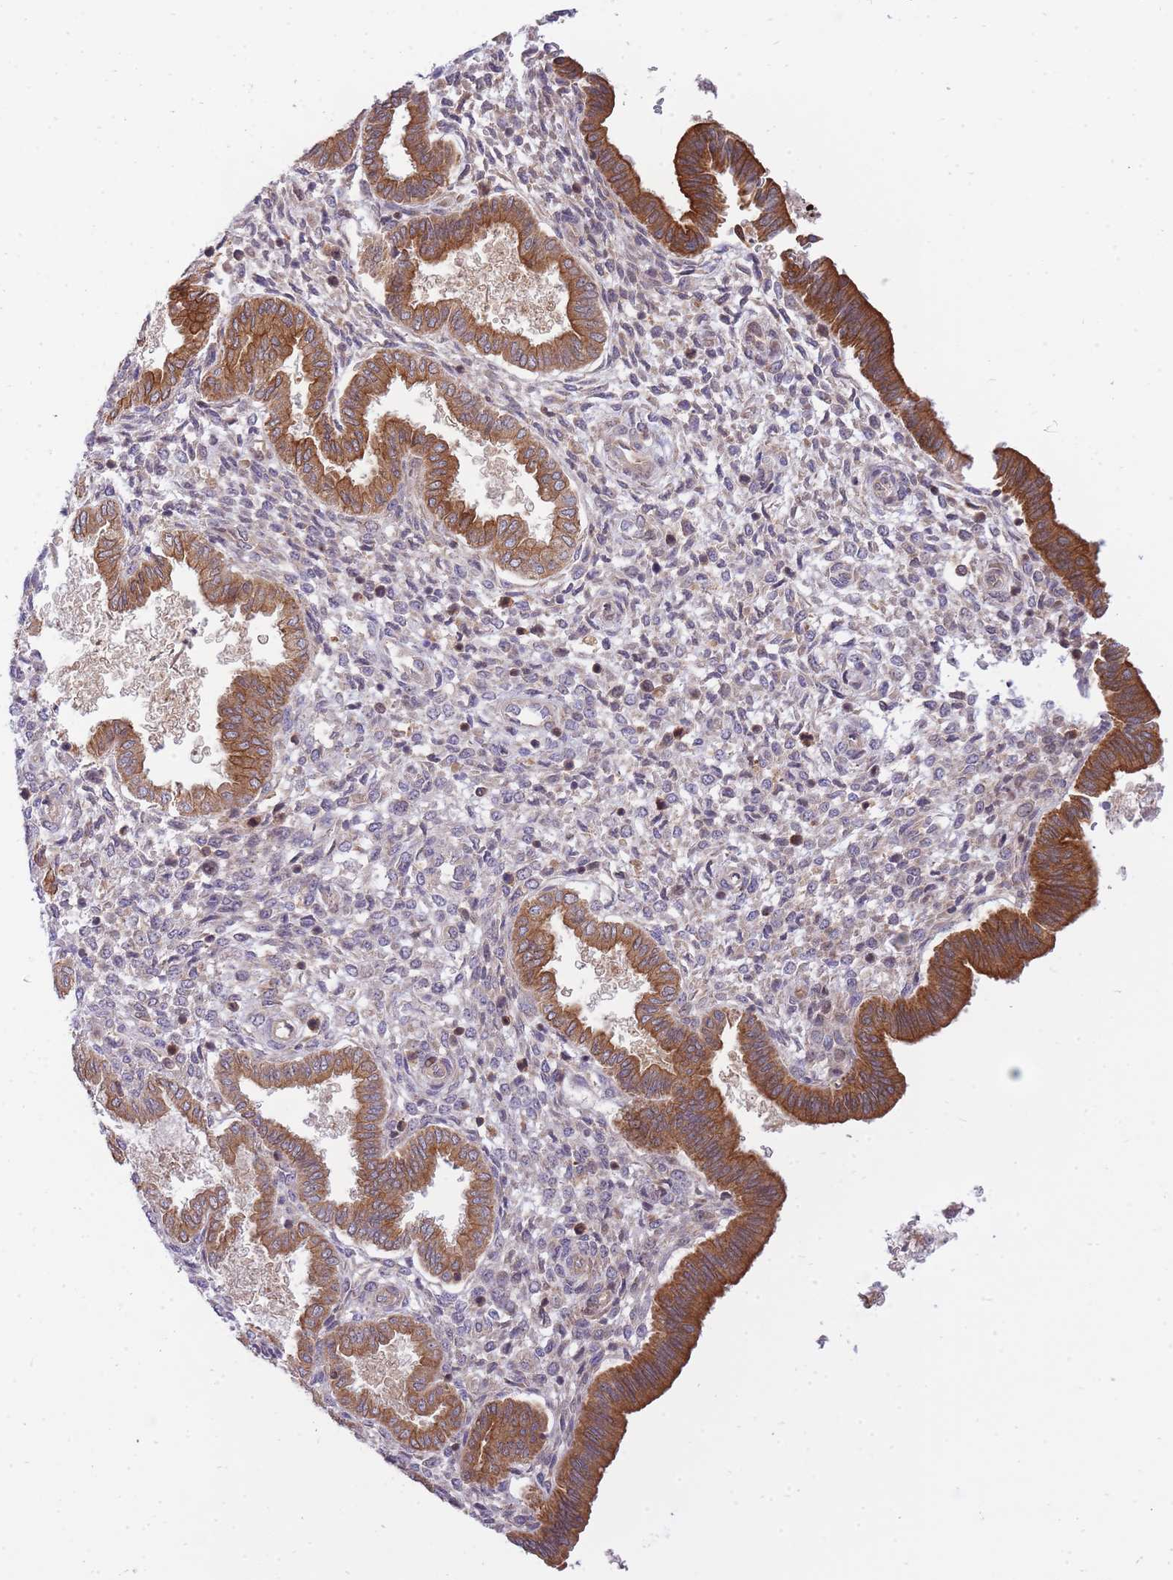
{"staining": {"intensity": "weak", "quantity": "25%-75%", "location": "cytoplasmic/membranous"}, "tissue": "endometrium", "cell_type": "Cells in endometrial stroma", "image_type": "normal", "snomed": [{"axis": "morphology", "description": "Normal tissue, NOS"}, {"axis": "topography", "description": "Endometrium"}], "caption": "Immunohistochemistry (IHC) photomicrograph of benign human endometrium stained for a protein (brown), which demonstrates low levels of weak cytoplasmic/membranous positivity in about 25%-75% of cells in endometrial stroma.", "gene": "EIF2B2", "patient": {"sex": "female", "age": 24}}